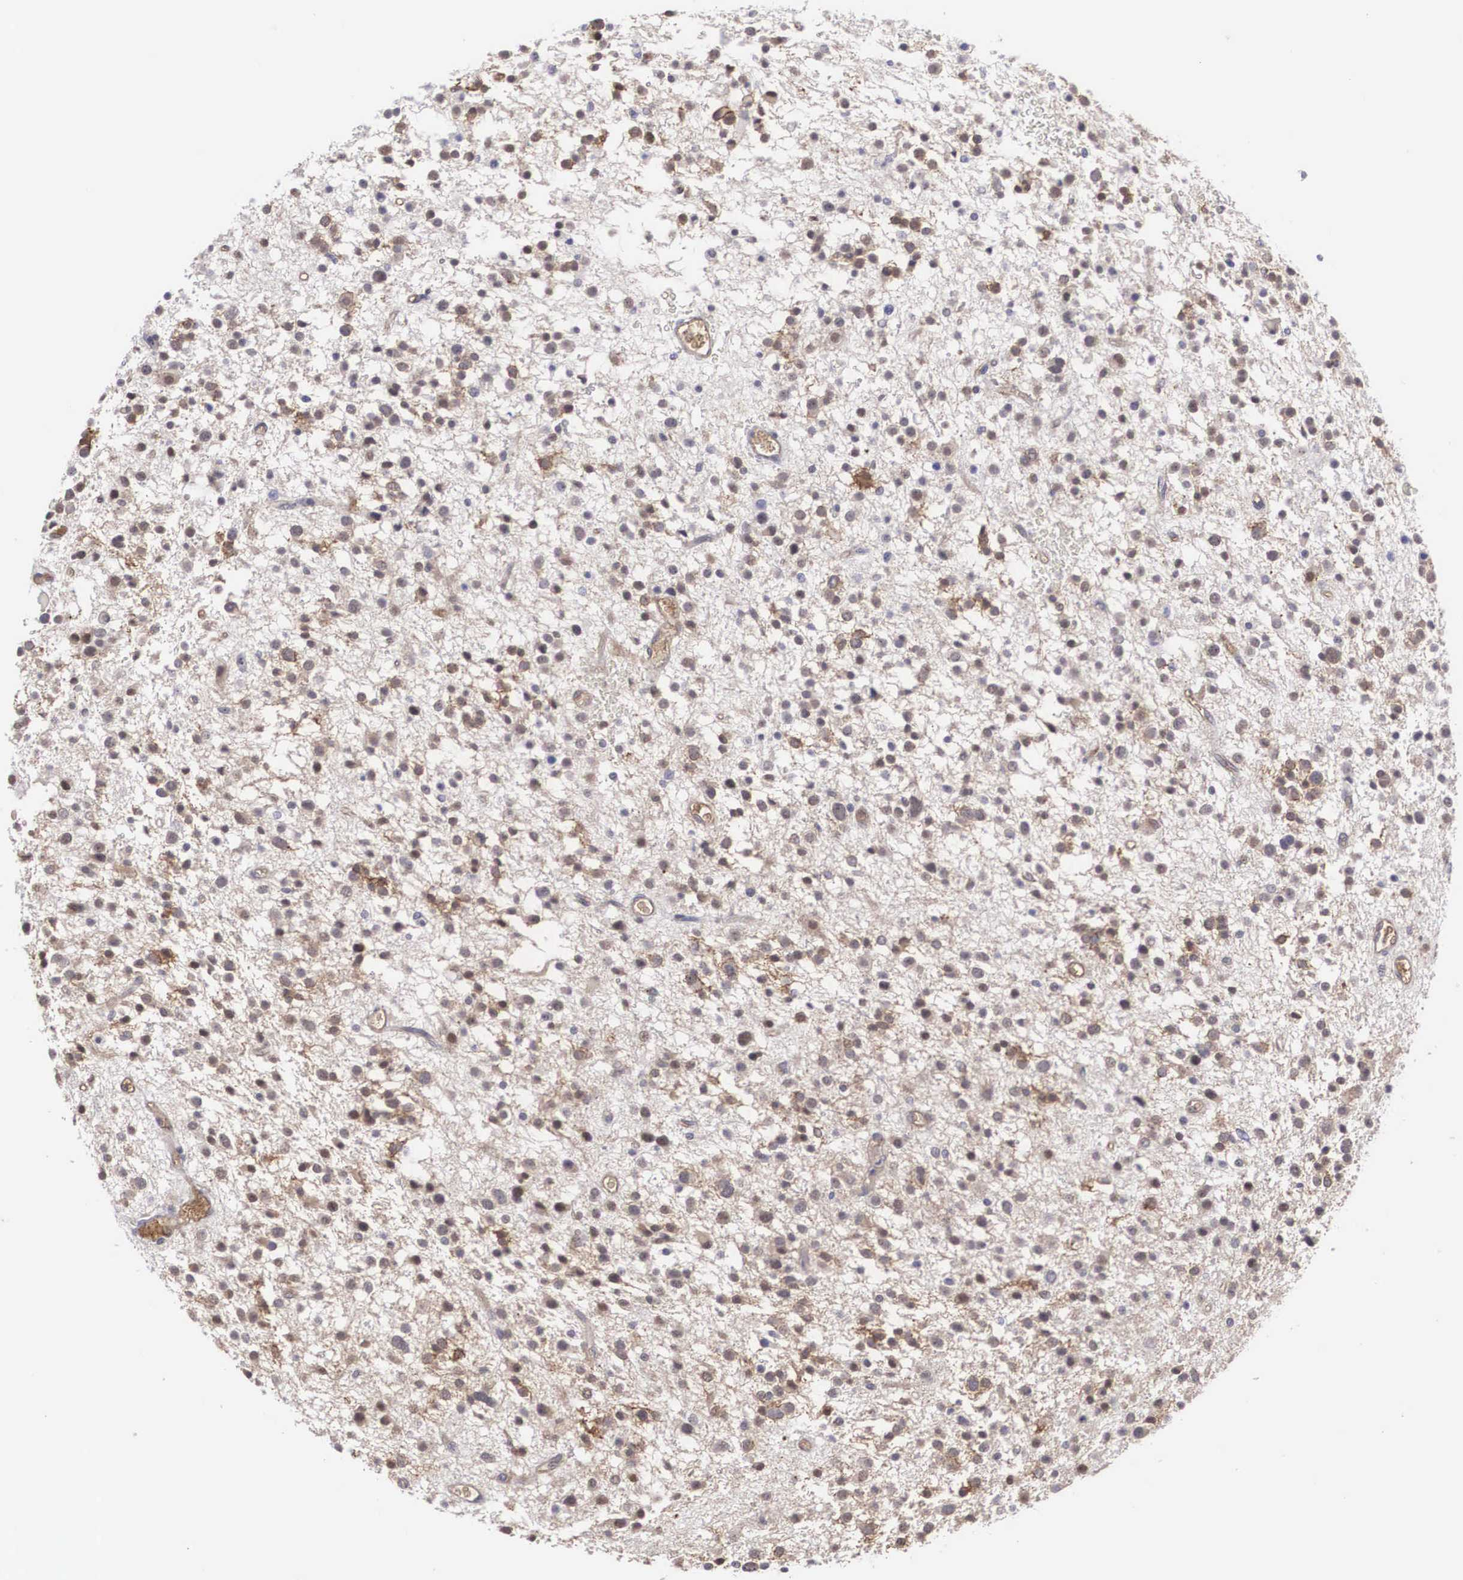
{"staining": {"intensity": "moderate", "quantity": "25%-75%", "location": "cytoplasmic/membranous,nuclear"}, "tissue": "glioma", "cell_type": "Tumor cells", "image_type": "cancer", "snomed": [{"axis": "morphology", "description": "Glioma, malignant, Low grade"}, {"axis": "topography", "description": "Brain"}], "caption": "A brown stain labels moderate cytoplasmic/membranous and nuclear expression of a protein in human glioma tumor cells.", "gene": "RBPJ", "patient": {"sex": "female", "age": 36}}